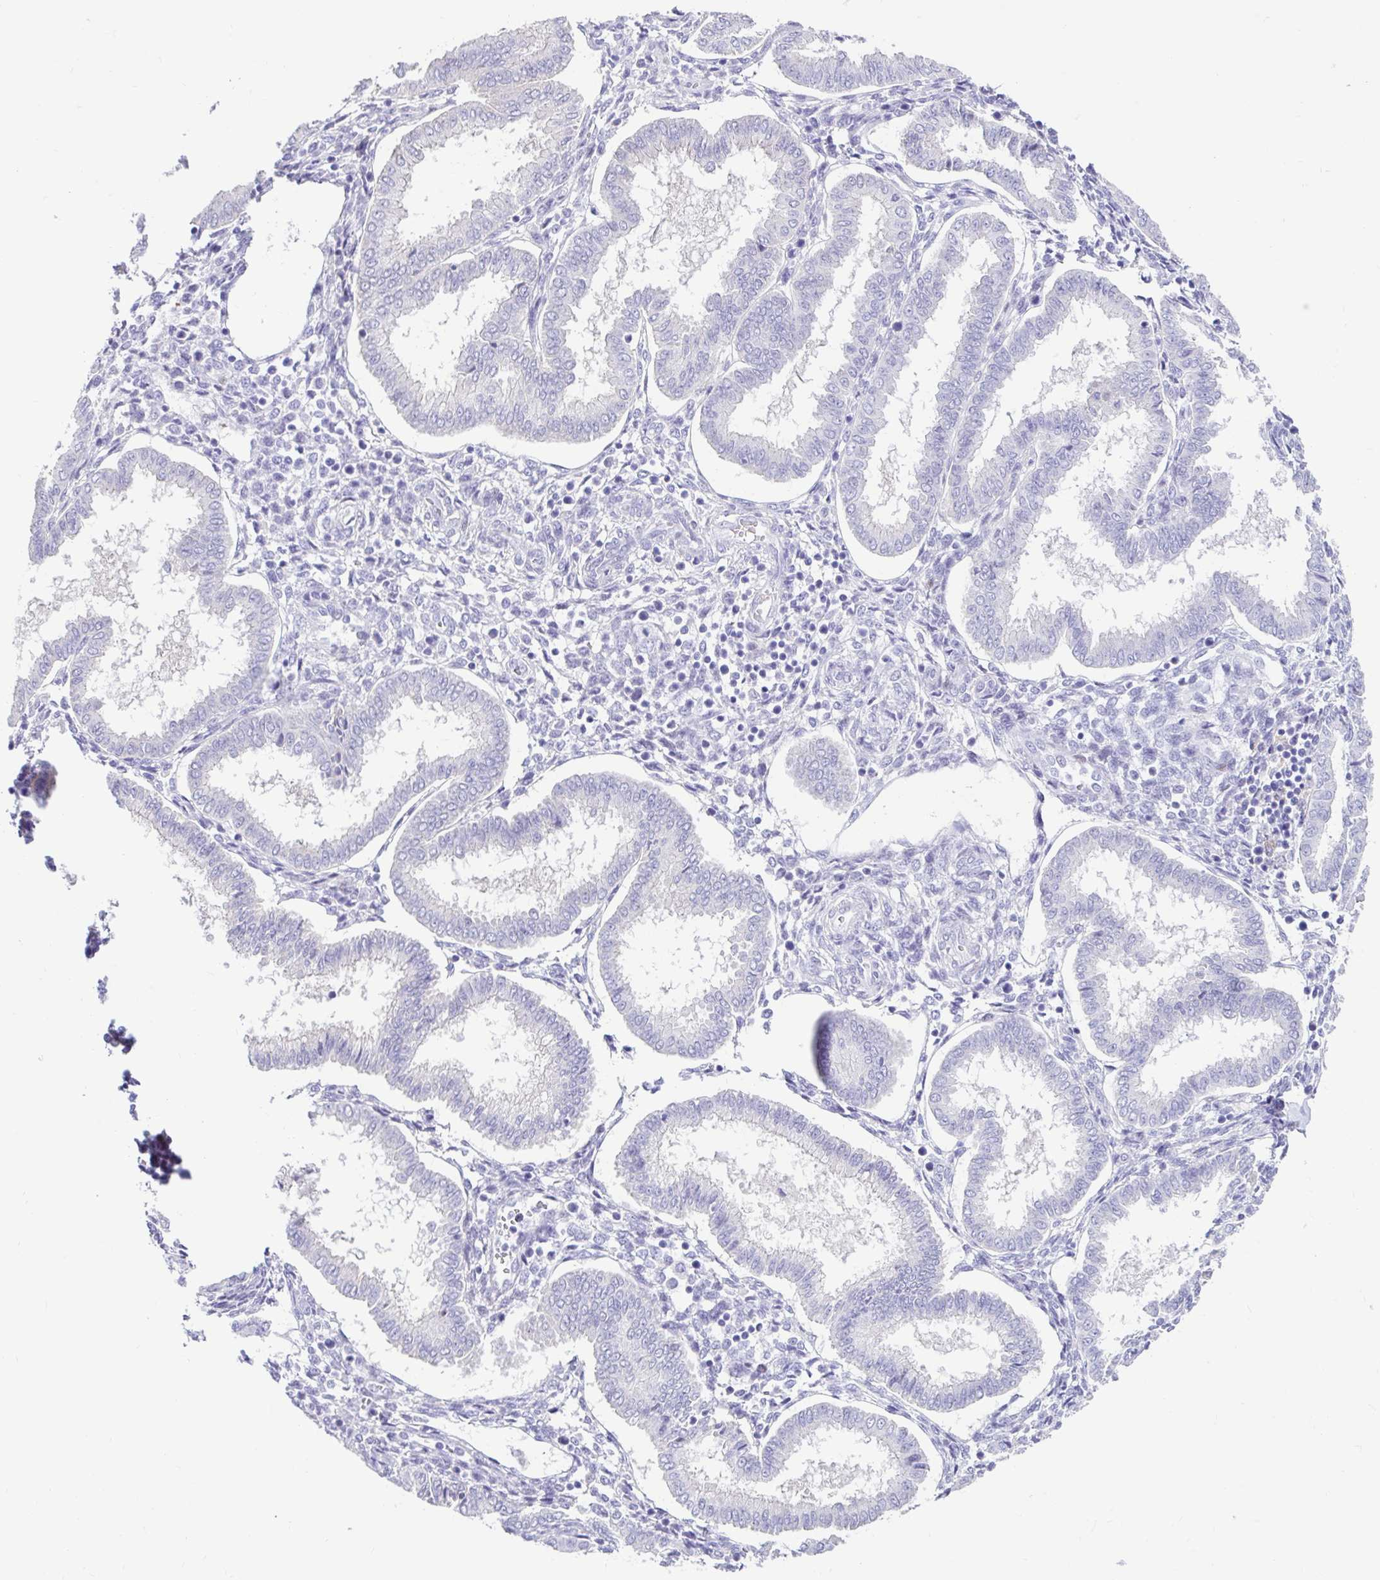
{"staining": {"intensity": "negative", "quantity": "none", "location": "none"}, "tissue": "endometrium", "cell_type": "Cells in endometrial stroma", "image_type": "normal", "snomed": [{"axis": "morphology", "description": "Normal tissue, NOS"}, {"axis": "topography", "description": "Endometrium"}], "caption": "This is an immunohistochemistry micrograph of unremarkable endometrium. There is no expression in cells in endometrial stroma.", "gene": "NHLH2", "patient": {"sex": "female", "age": 24}}